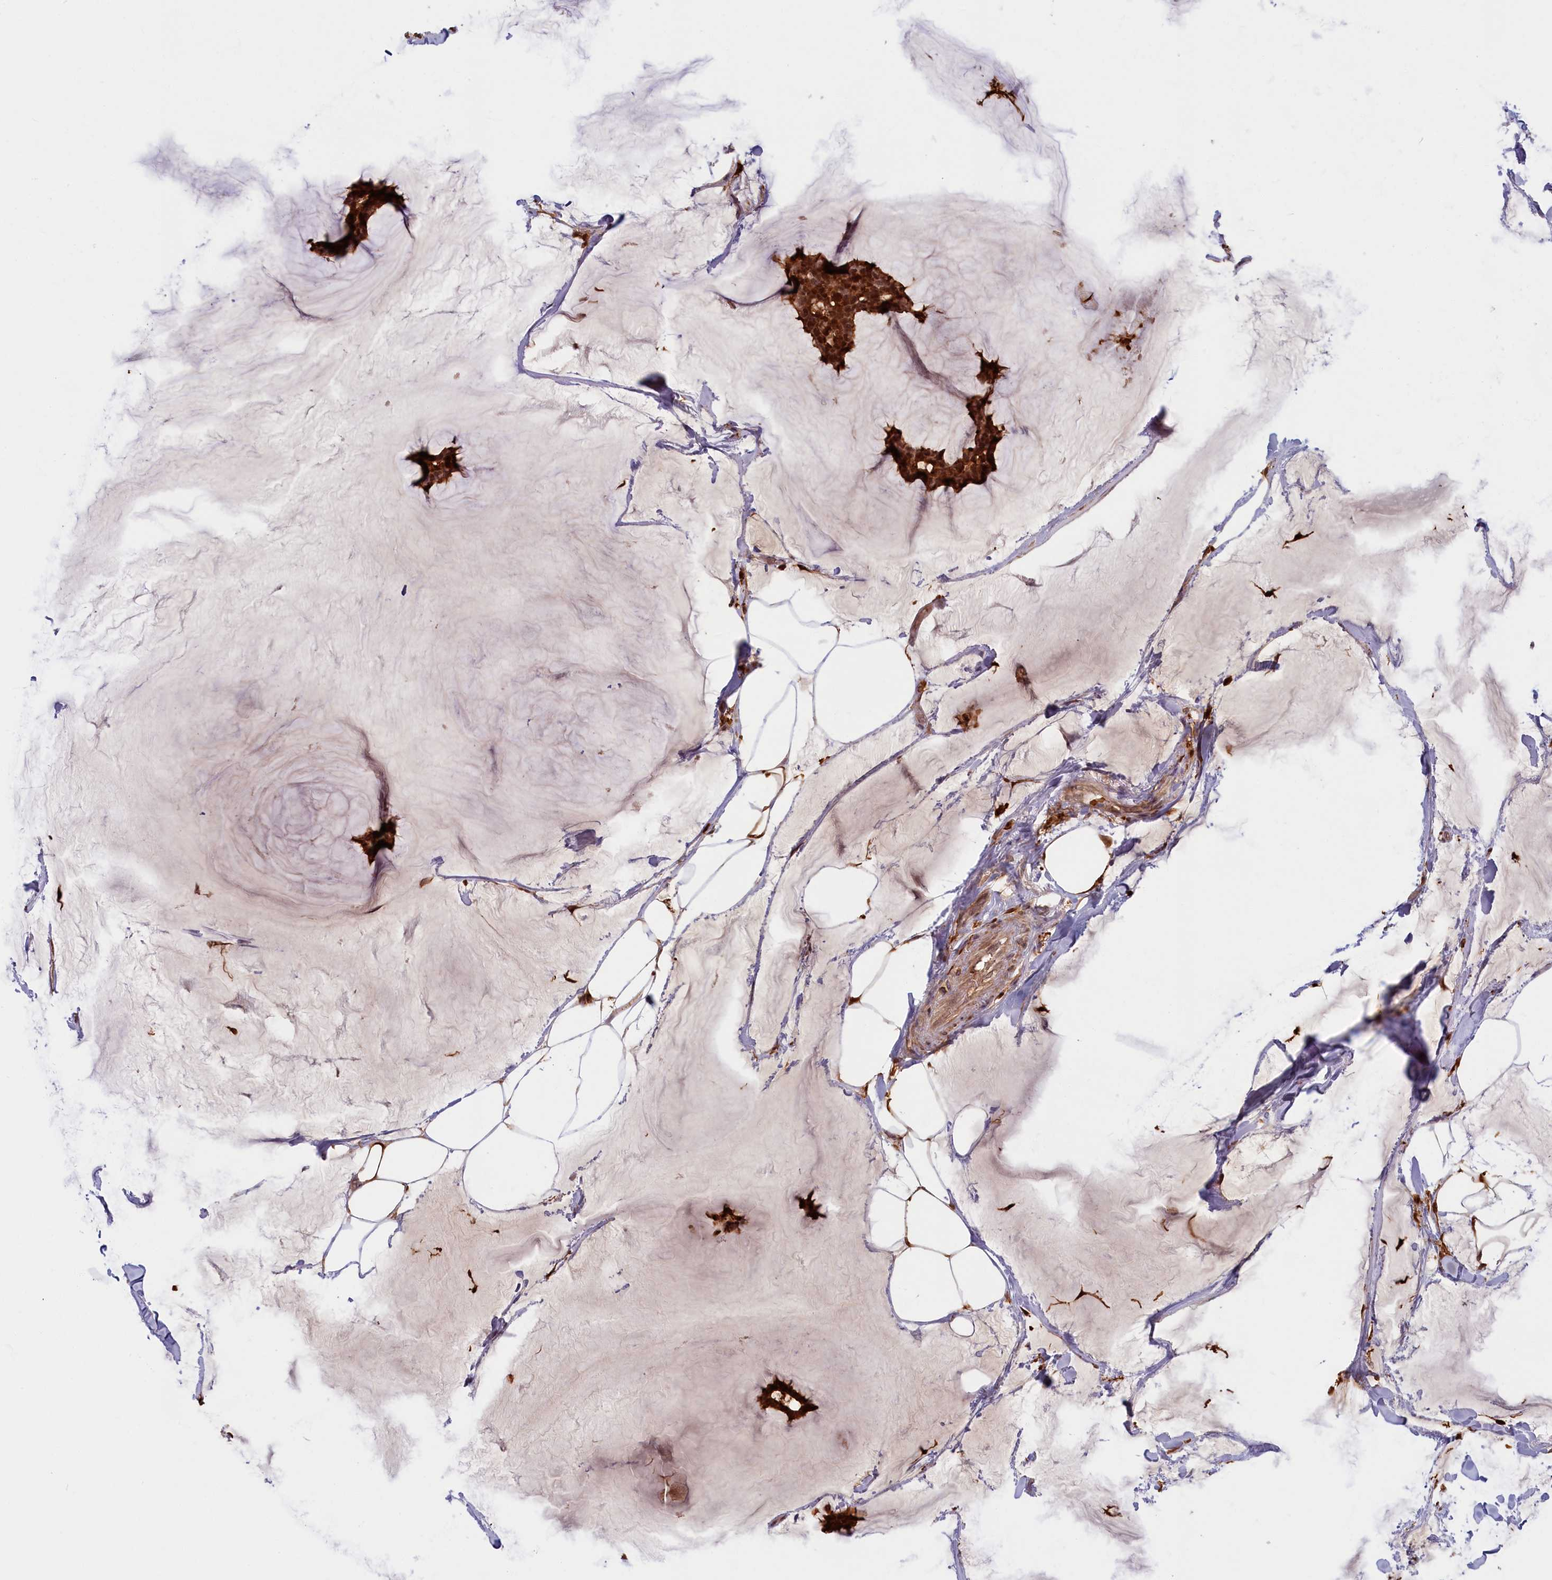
{"staining": {"intensity": "strong", "quantity": ">75%", "location": "cytoplasmic/membranous,nuclear"}, "tissue": "breast cancer", "cell_type": "Tumor cells", "image_type": "cancer", "snomed": [{"axis": "morphology", "description": "Duct carcinoma"}, {"axis": "topography", "description": "Breast"}], "caption": "DAB (3,3'-diaminobenzidine) immunohistochemical staining of human breast cancer (intraductal carcinoma) exhibits strong cytoplasmic/membranous and nuclear protein expression in approximately >75% of tumor cells.", "gene": "BLVRB", "patient": {"sex": "female", "age": 93}}